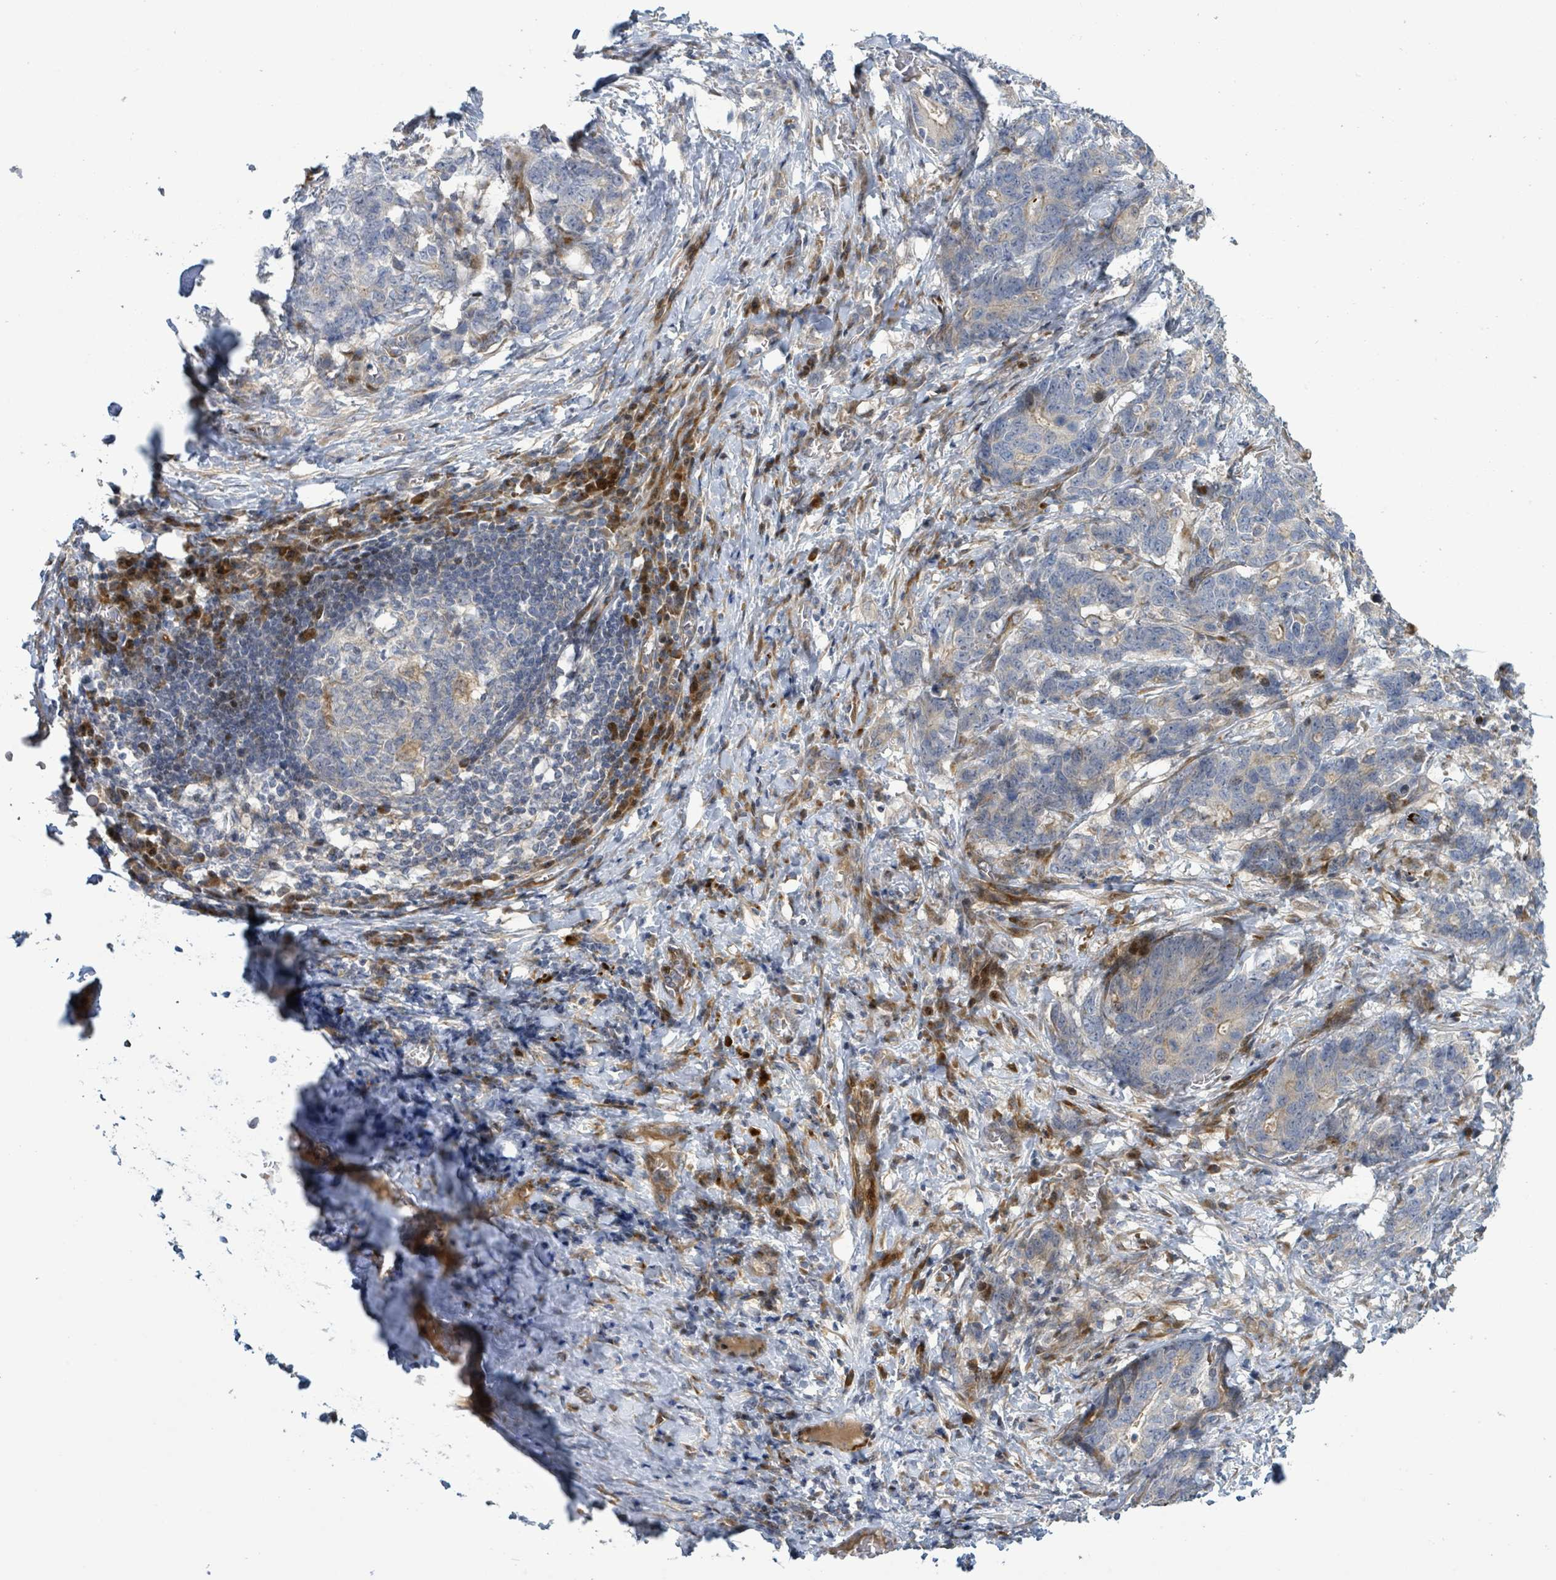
{"staining": {"intensity": "weak", "quantity": "<25%", "location": "cytoplasmic/membranous"}, "tissue": "stomach cancer", "cell_type": "Tumor cells", "image_type": "cancer", "snomed": [{"axis": "morphology", "description": "Normal tissue, NOS"}, {"axis": "morphology", "description": "Adenocarcinoma, NOS"}, {"axis": "topography", "description": "Stomach"}], "caption": "Immunohistochemical staining of human adenocarcinoma (stomach) shows no significant expression in tumor cells.", "gene": "CFAP210", "patient": {"sex": "female", "age": 64}}